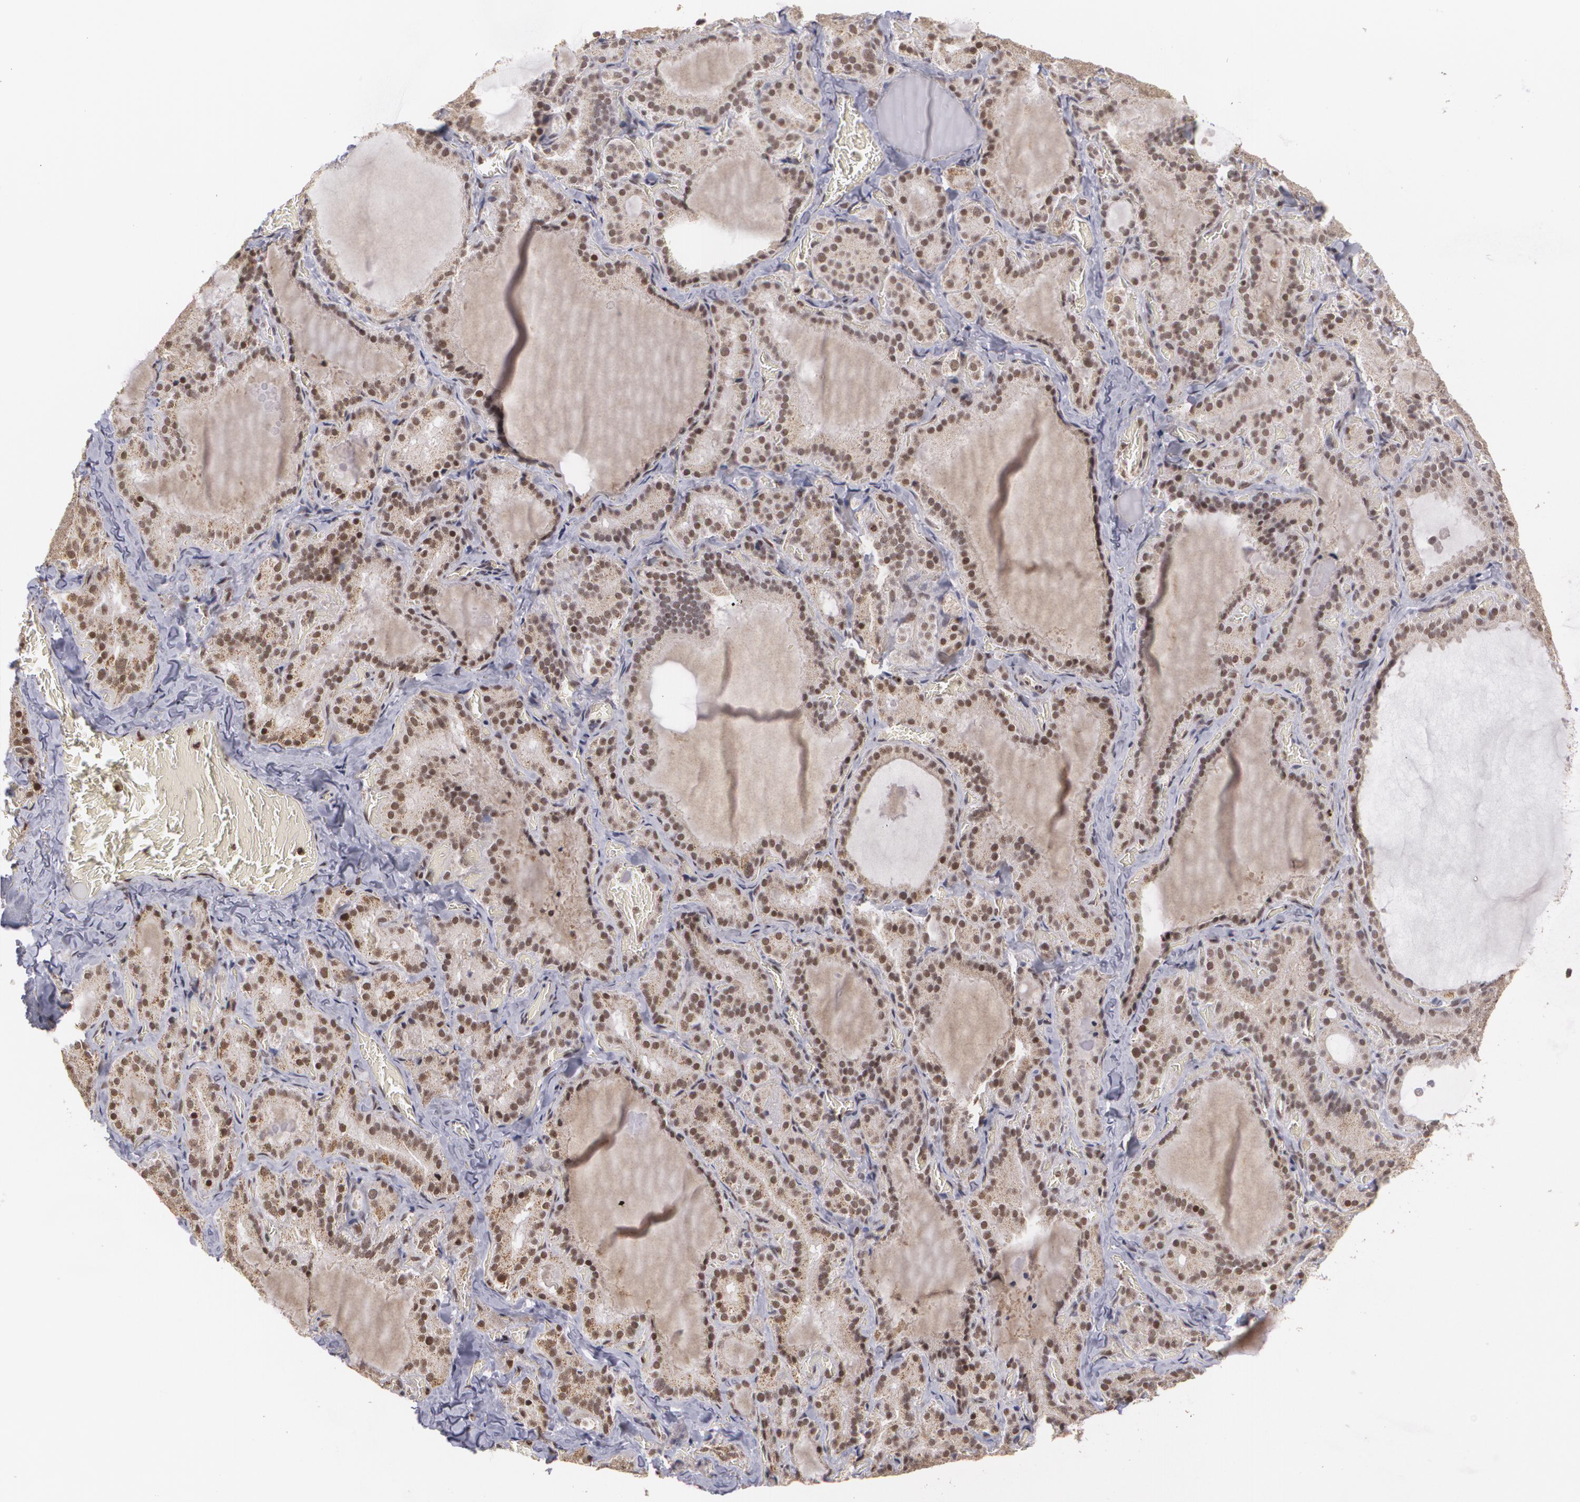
{"staining": {"intensity": "moderate", "quantity": ">75%", "location": "nuclear"}, "tissue": "thyroid gland", "cell_type": "Glandular cells", "image_type": "normal", "snomed": [{"axis": "morphology", "description": "Normal tissue, NOS"}, {"axis": "topography", "description": "Thyroid gland"}], "caption": "Immunohistochemical staining of unremarkable thyroid gland shows medium levels of moderate nuclear expression in approximately >75% of glandular cells.", "gene": "MXD1", "patient": {"sex": "female", "age": 33}}